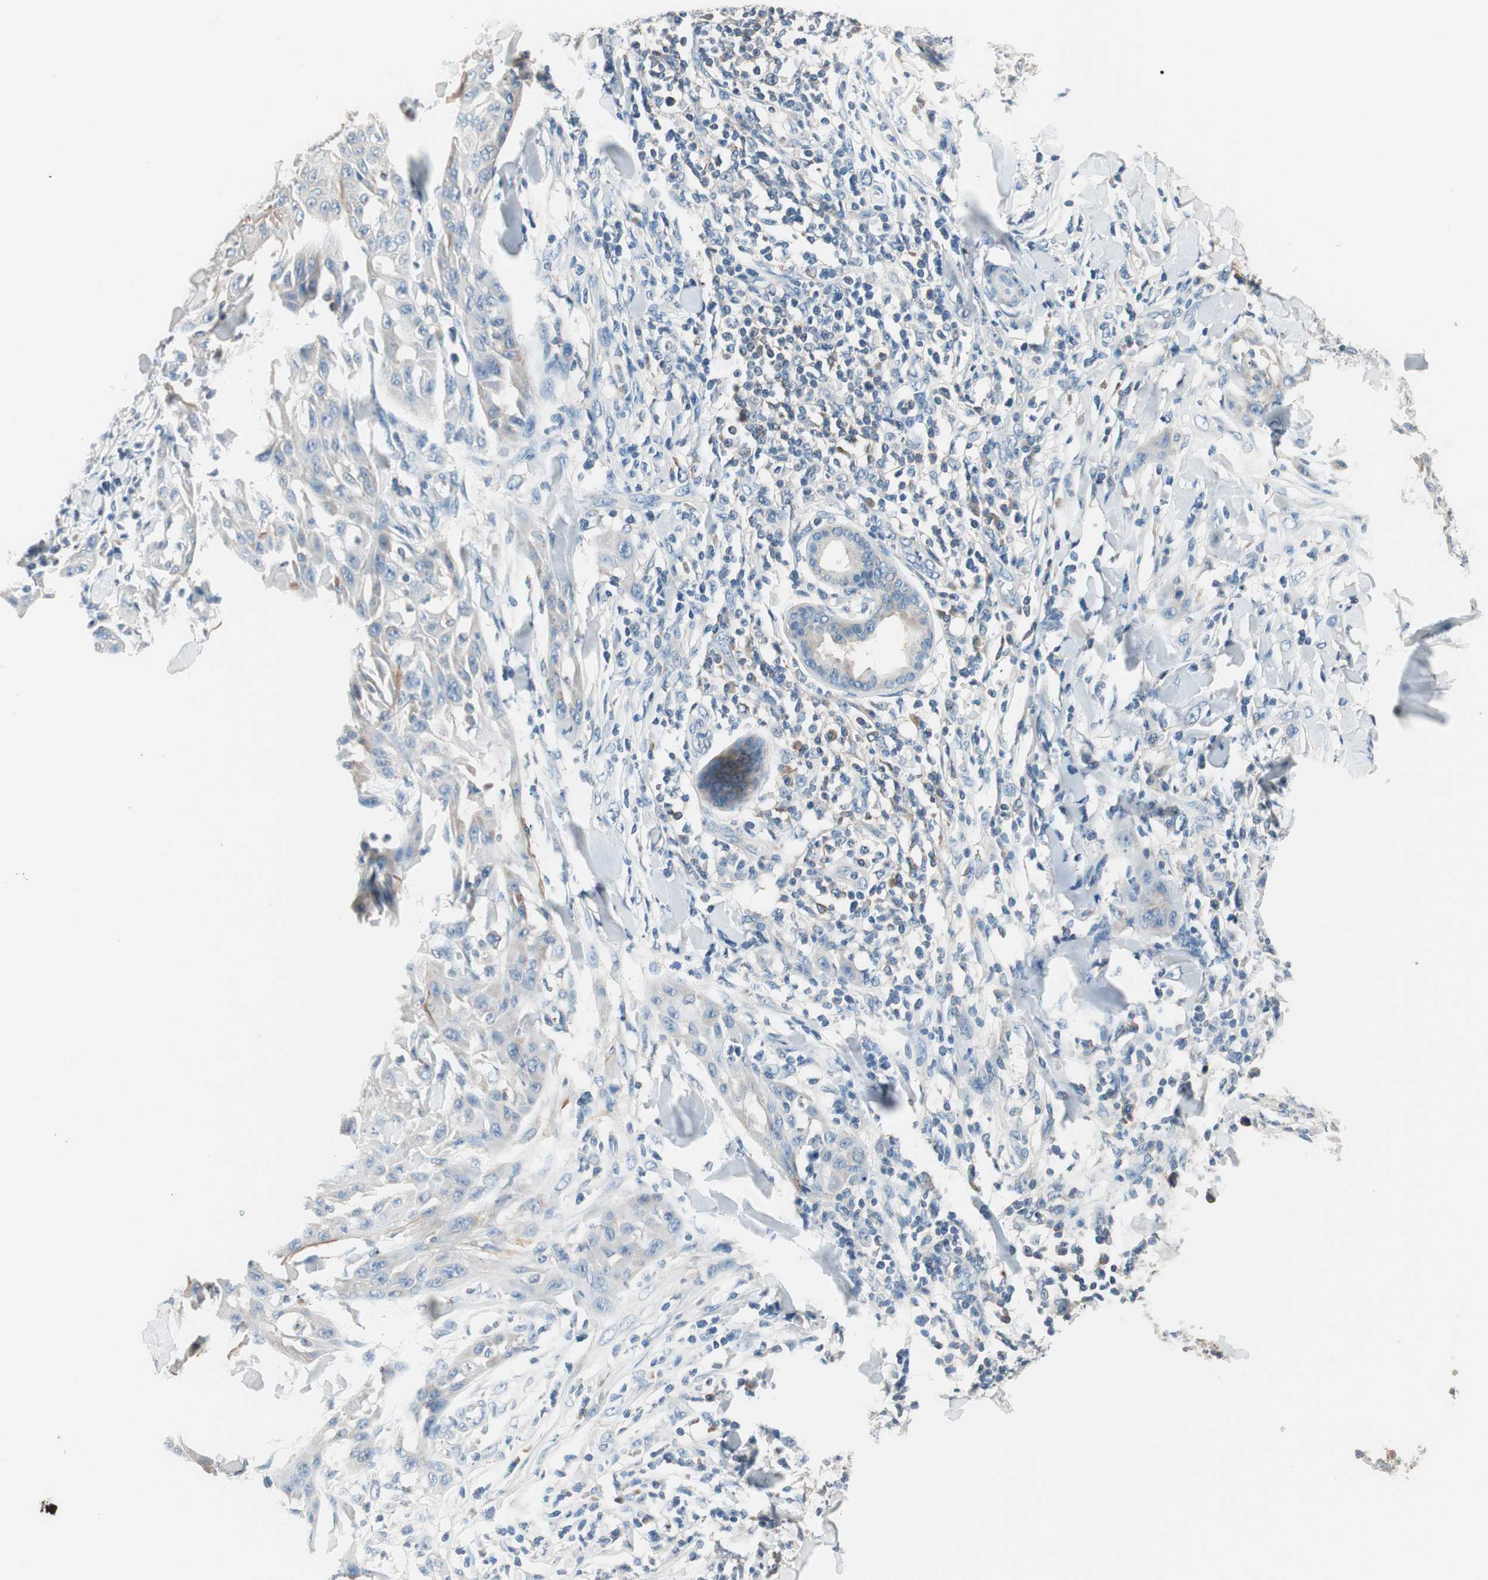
{"staining": {"intensity": "weak", "quantity": "<25%", "location": "cytoplasmic/membranous"}, "tissue": "skin cancer", "cell_type": "Tumor cells", "image_type": "cancer", "snomed": [{"axis": "morphology", "description": "Squamous cell carcinoma, NOS"}, {"axis": "topography", "description": "Skin"}], "caption": "A high-resolution image shows IHC staining of skin cancer (squamous cell carcinoma), which shows no significant expression in tumor cells.", "gene": "RAD54B", "patient": {"sex": "male", "age": 24}}